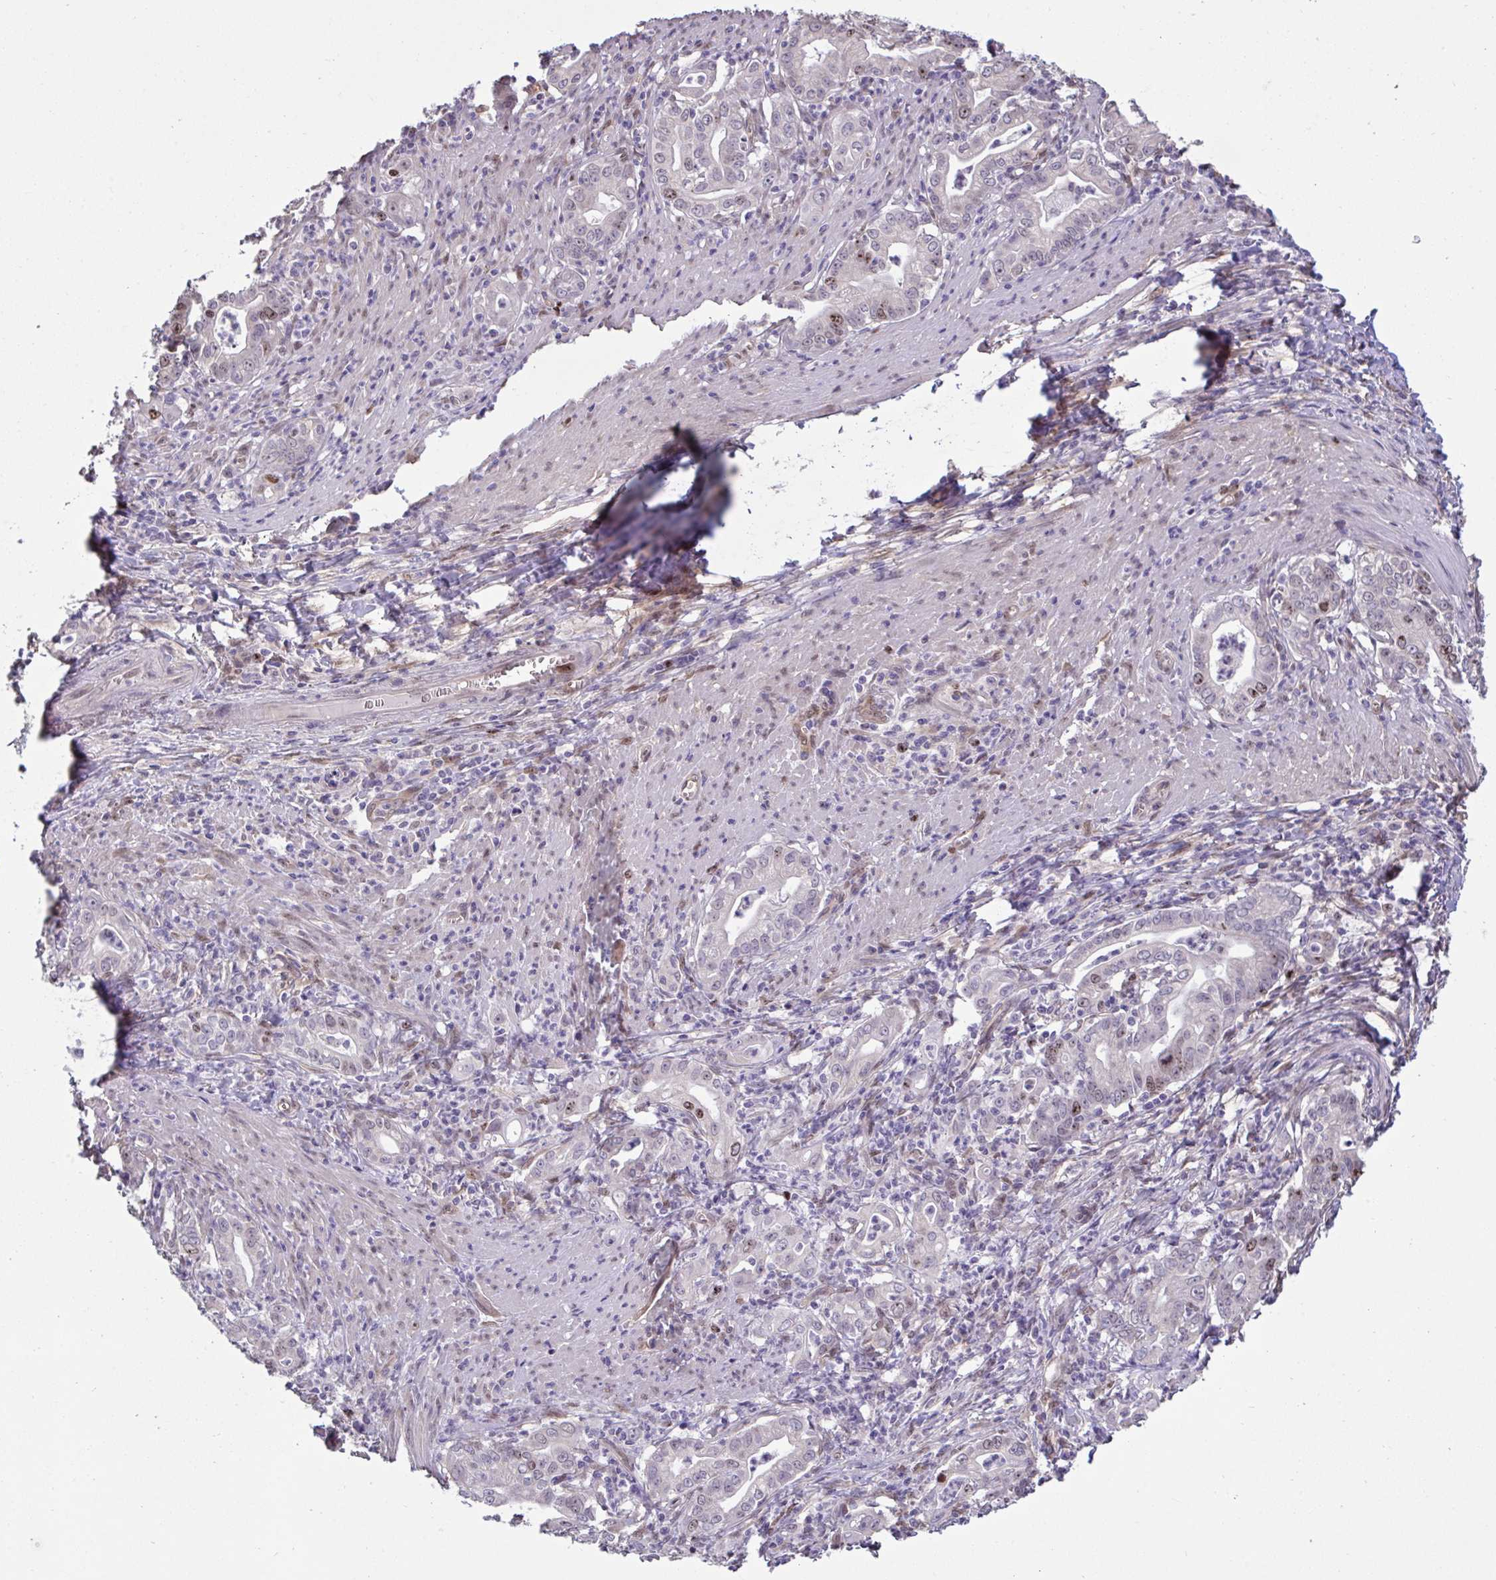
{"staining": {"intensity": "moderate", "quantity": "<25%", "location": "nuclear"}, "tissue": "stomach cancer", "cell_type": "Tumor cells", "image_type": "cancer", "snomed": [{"axis": "morphology", "description": "Adenocarcinoma, NOS"}, {"axis": "topography", "description": "Stomach, upper"}], "caption": "Protein expression analysis of human adenocarcinoma (stomach) reveals moderate nuclear staining in about <25% of tumor cells. Immunohistochemistry (ihc) stains the protein of interest in brown and the nuclei are stained blue.", "gene": "SETD7", "patient": {"sex": "female", "age": 79}}